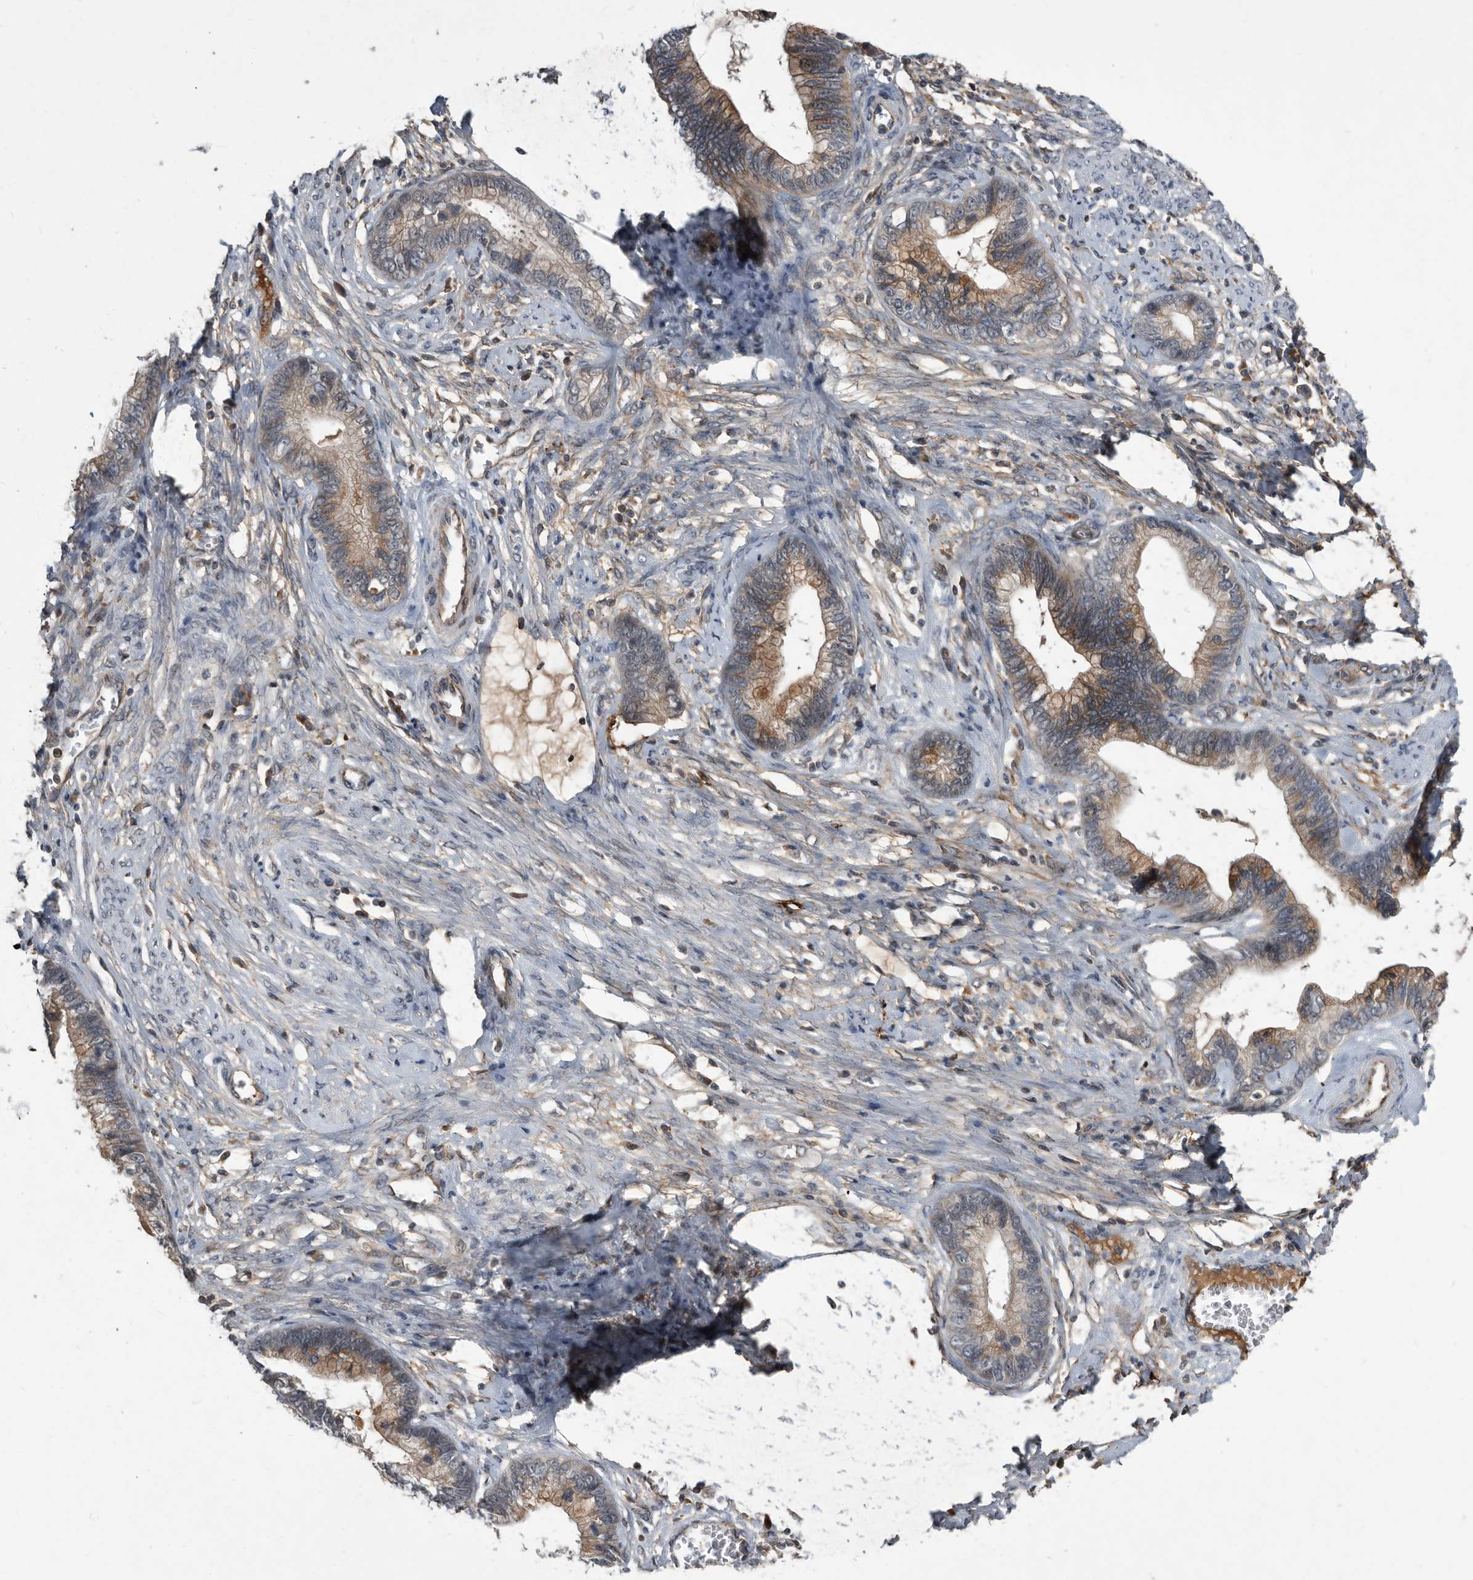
{"staining": {"intensity": "moderate", "quantity": ">75%", "location": "cytoplasmic/membranous"}, "tissue": "cervical cancer", "cell_type": "Tumor cells", "image_type": "cancer", "snomed": [{"axis": "morphology", "description": "Adenocarcinoma, NOS"}, {"axis": "topography", "description": "Cervix"}], "caption": "Human adenocarcinoma (cervical) stained with a protein marker displays moderate staining in tumor cells.", "gene": "PI15", "patient": {"sex": "female", "age": 44}}